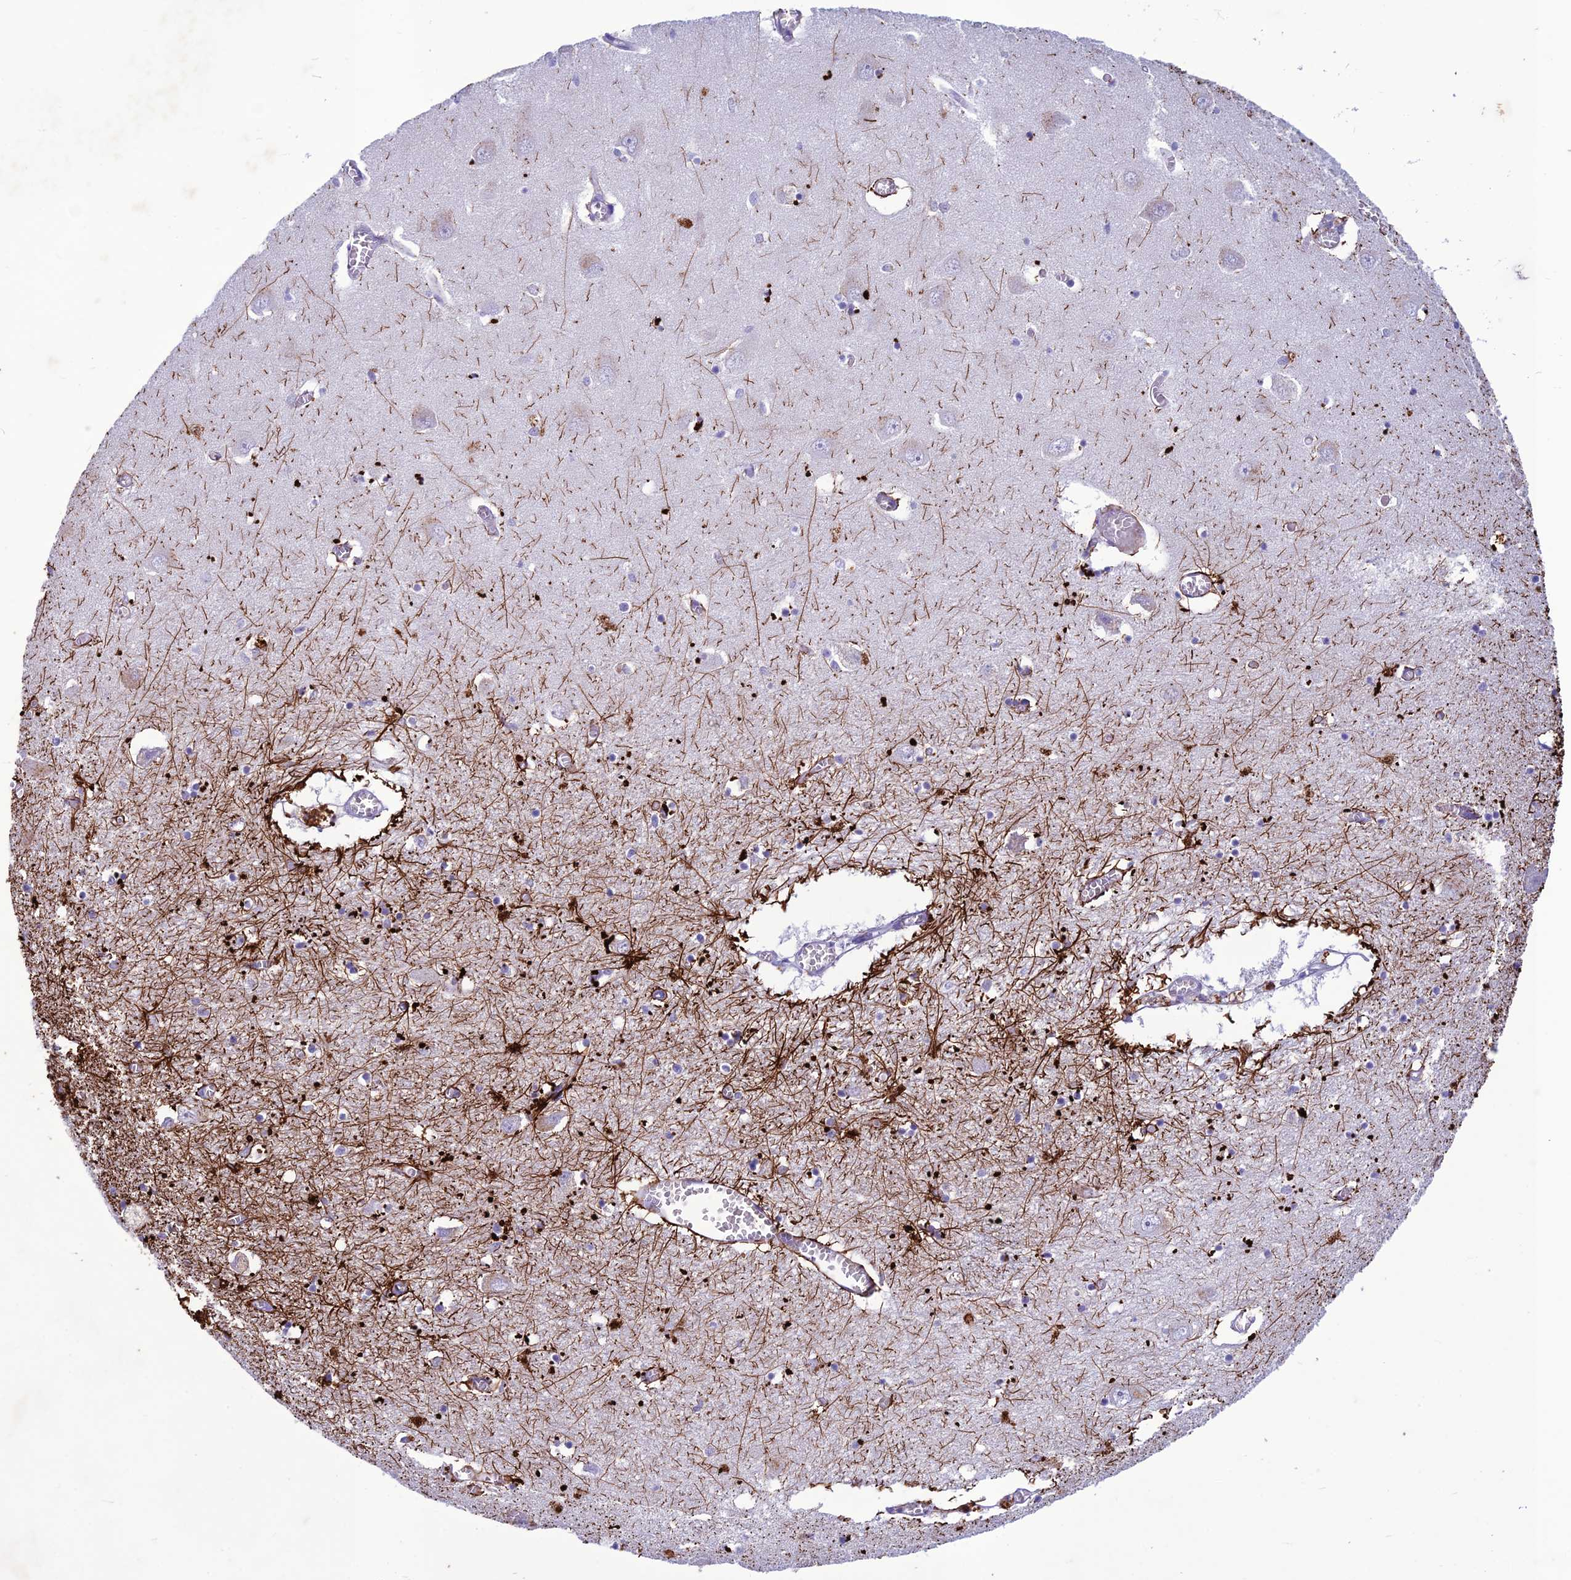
{"staining": {"intensity": "strong", "quantity": "<25%", "location": "cytoplasmic/membranous"}, "tissue": "hippocampus", "cell_type": "Glial cells", "image_type": "normal", "snomed": [{"axis": "morphology", "description": "Normal tissue, NOS"}, {"axis": "topography", "description": "Hippocampus"}], "caption": "Immunohistochemical staining of unremarkable human hippocampus reveals <25% levels of strong cytoplasmic/membranous protein expression in about <25% of glial cells. (DAB (3,3'-diaminobenzidine) = brown stain, brightfield microscopy at high magnification).", "gene": "IFT172", "patient": {"sex": "male", "age": 70}}